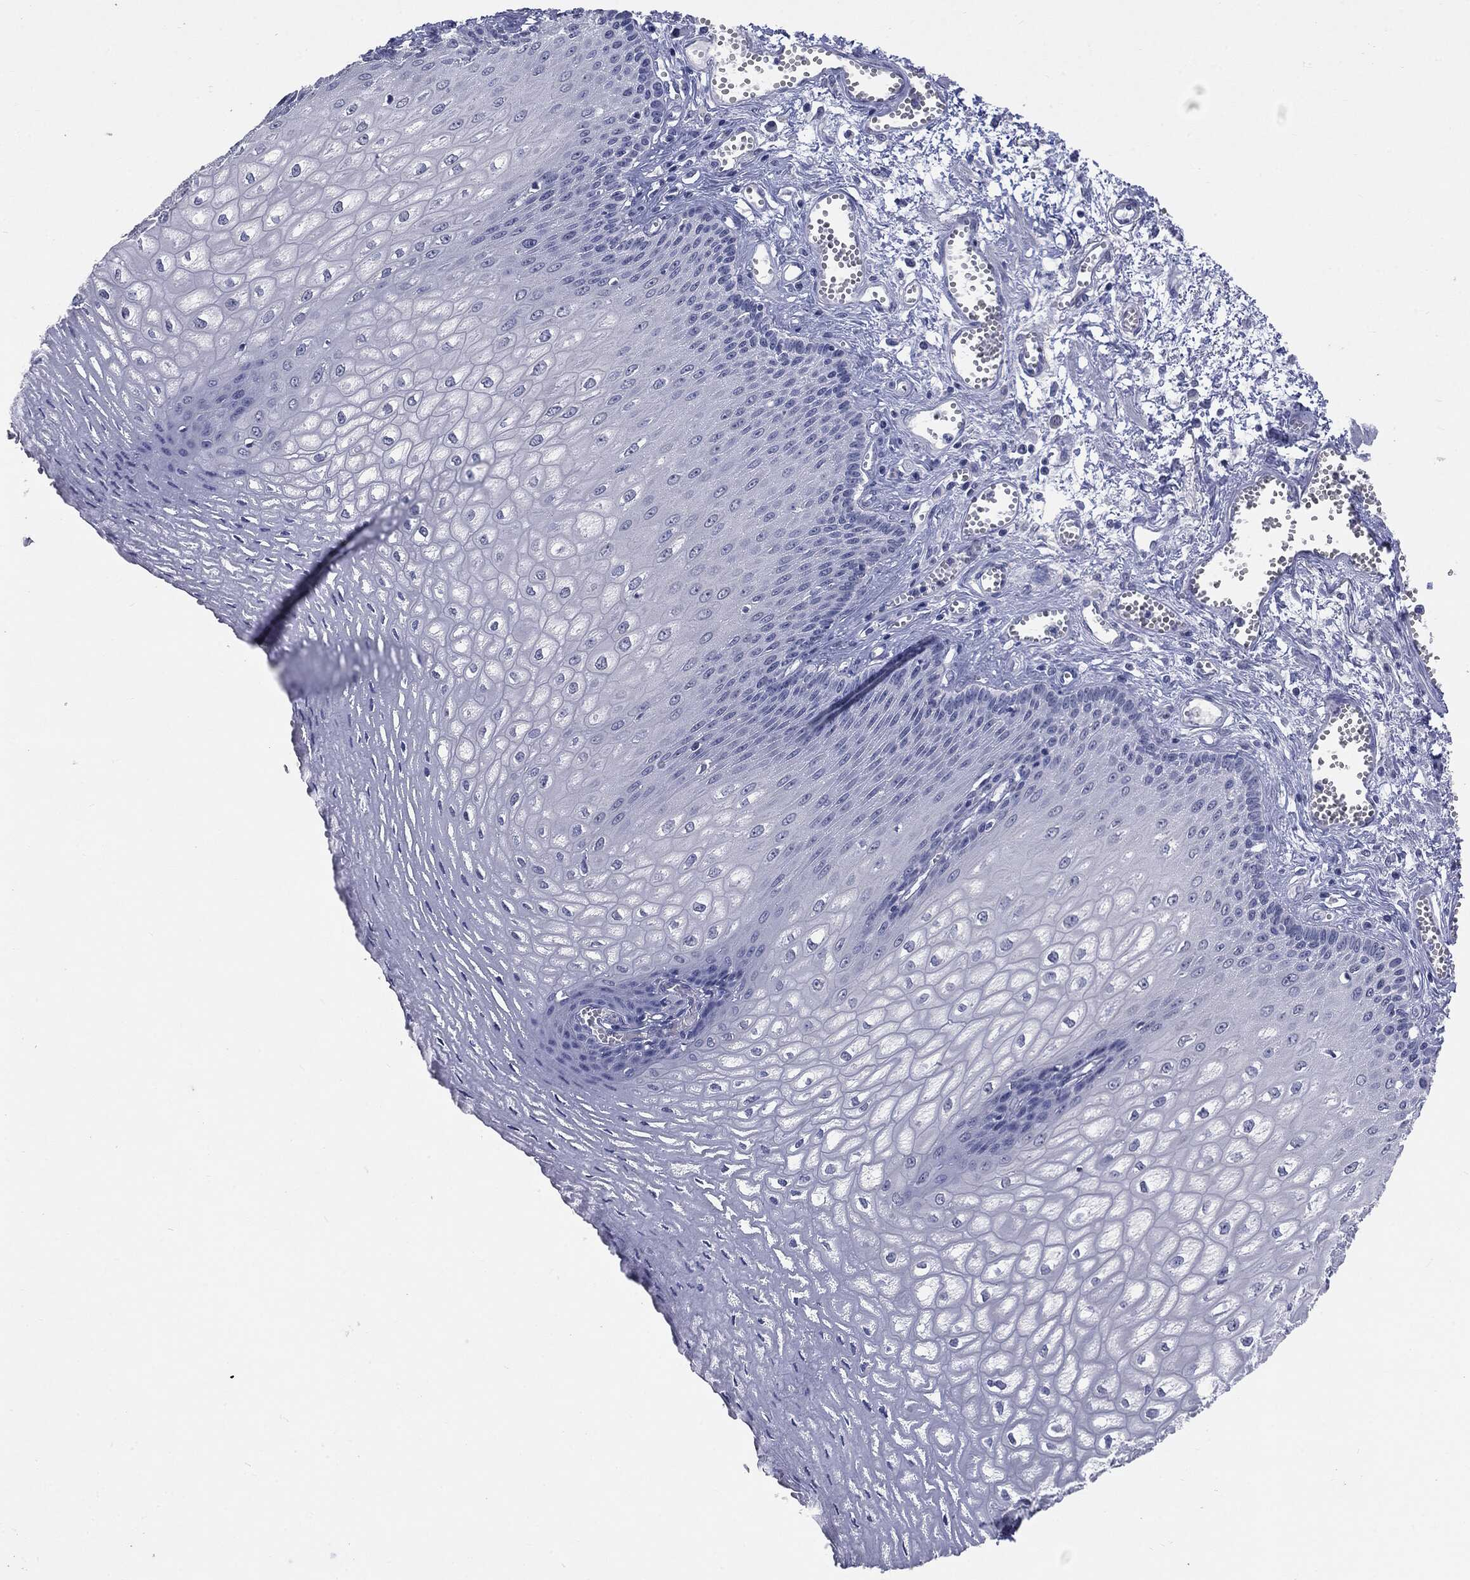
{"staining": {"intensity": "negative", "quantity": "none", "location": "none"}, "tissue": "esophagus", "cell_type": "Squamous epithelial cells", "image_type": "normal", "snomed": [{"axis": "morphology", "description": "Normal tissue, NOS"}, {"axis": "topography", "description": "Esophagus"}], "caption": "Micrograph shows no protein expression in squamous epithelial cells of unremarkable esophagus. Nuclei are stained in blue.", "gene": "TSHB", "patient": {"sex": "male", "age": 58}}